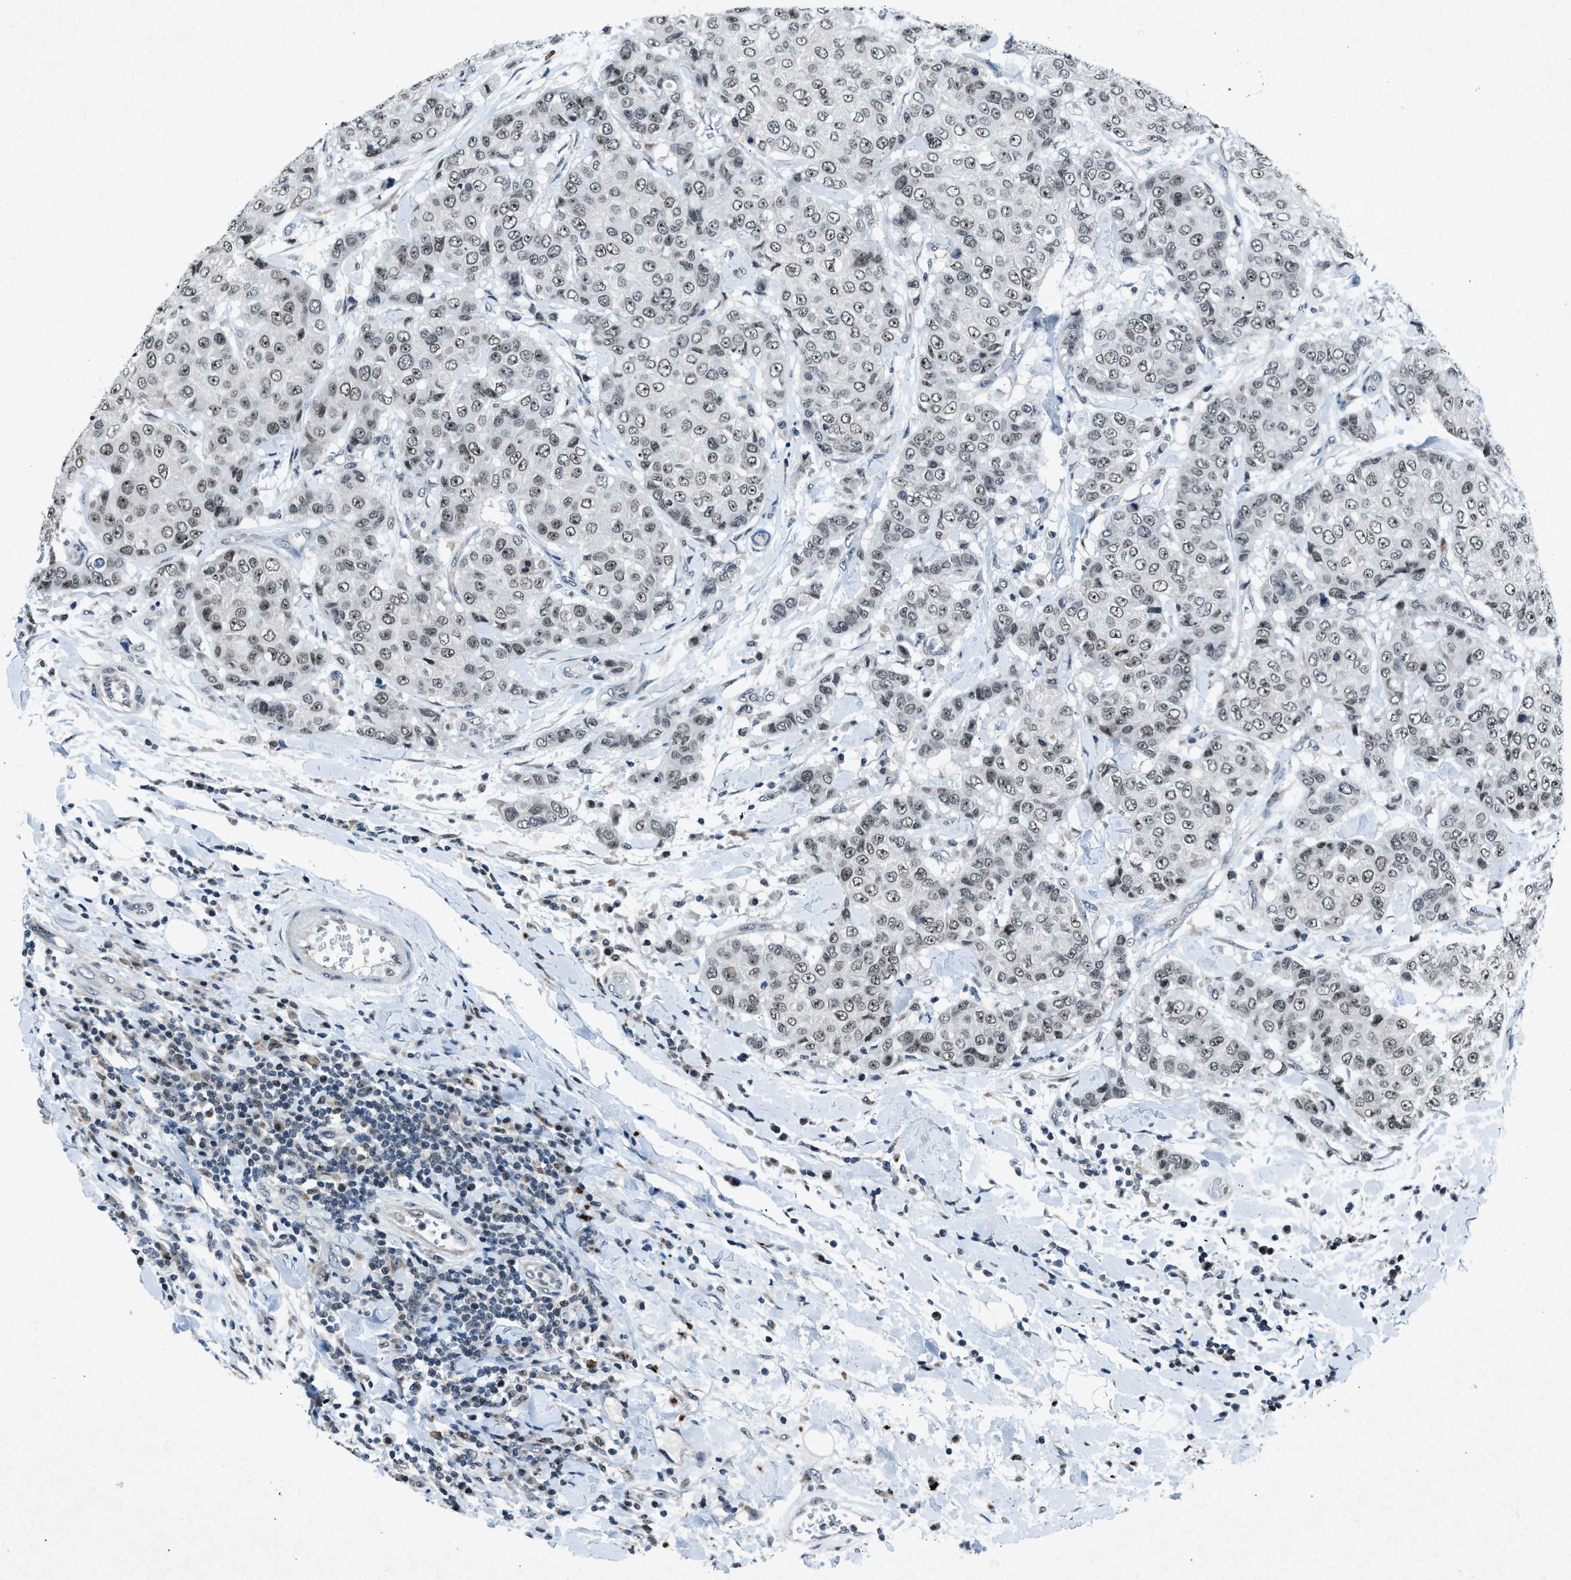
{"staining": {"intensity": "moderate", "quantity": ">75%", "location": "nuclear"}, "tissue": "breast cancer", "cell_type": "Tumor cells", "image_type": "cancer", "snomed": [{"axis": "morphology", "description": "Duct carcinoma"}, {"axis": "topography", "description": "Breast"}], "caption": "IHC image of breast cancer stained for a protein (brown), which shows medium levels of moderate nuclear staining in about >75% of tumor cells.", "gene": "ADCY1", "patient": {"sex": "female", "age": 27}}